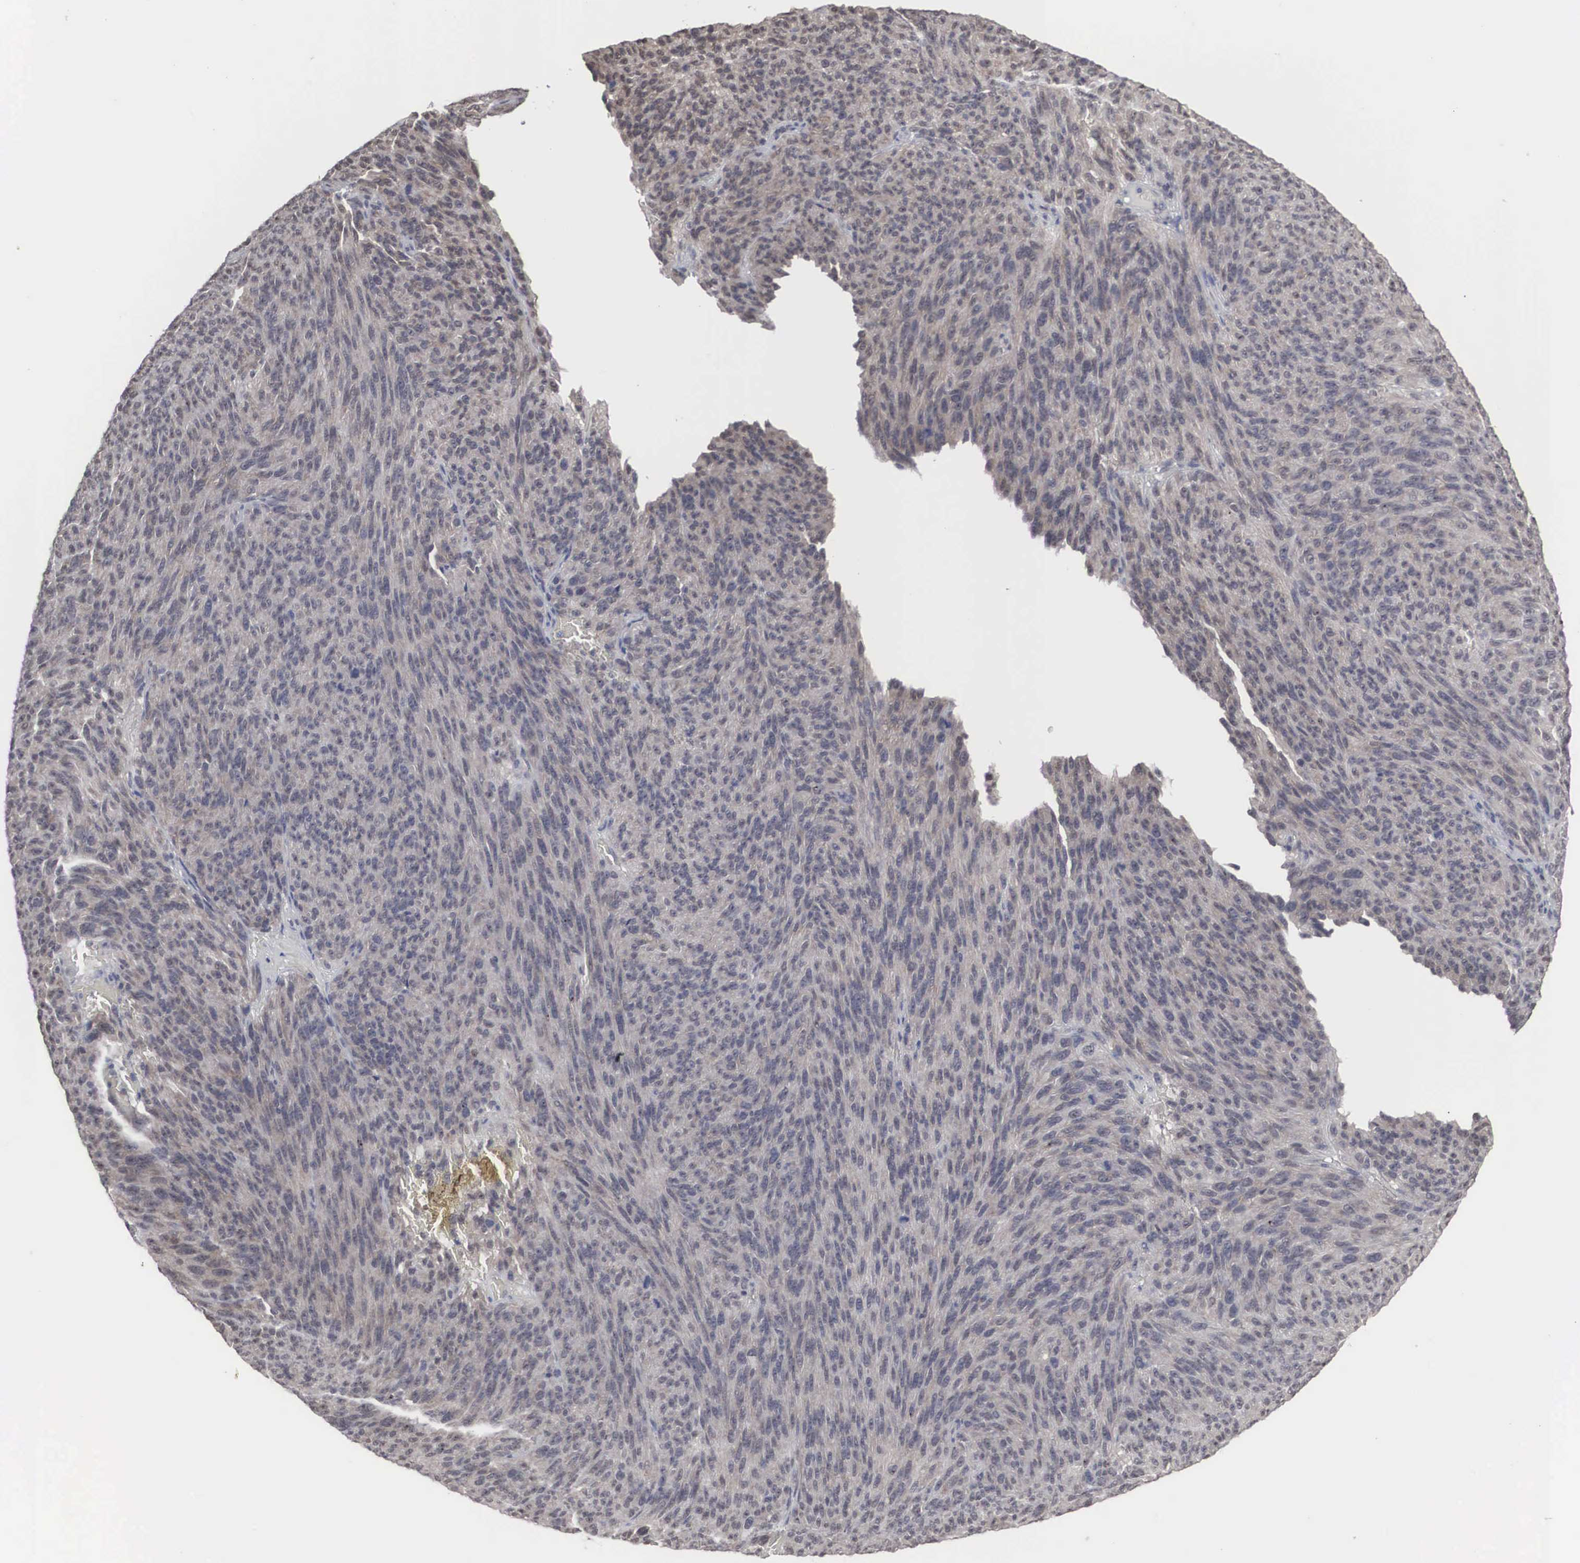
{"staining": {"intensity": "negative", "quantity": "none", "location": "none"}, "tissue": "melanoma", "cell_type": "Tumor cells", "image_type": "cancer", "snomed": [{"axis": "morphology", "description": "Malignant melanoma, NOS"}, {"axis": "topography", "description": "Skin"}], "caption": "Immunohistochemistry photomicrograph of melanoma stained for a protein (brown), which demonstrates no positivity in tumor cells. (Immunohistochemistry (ihc), brightfield microscopy, high magnification).", "gene": "AUTS2", "patient": {"sex": "male", "age": 76}}